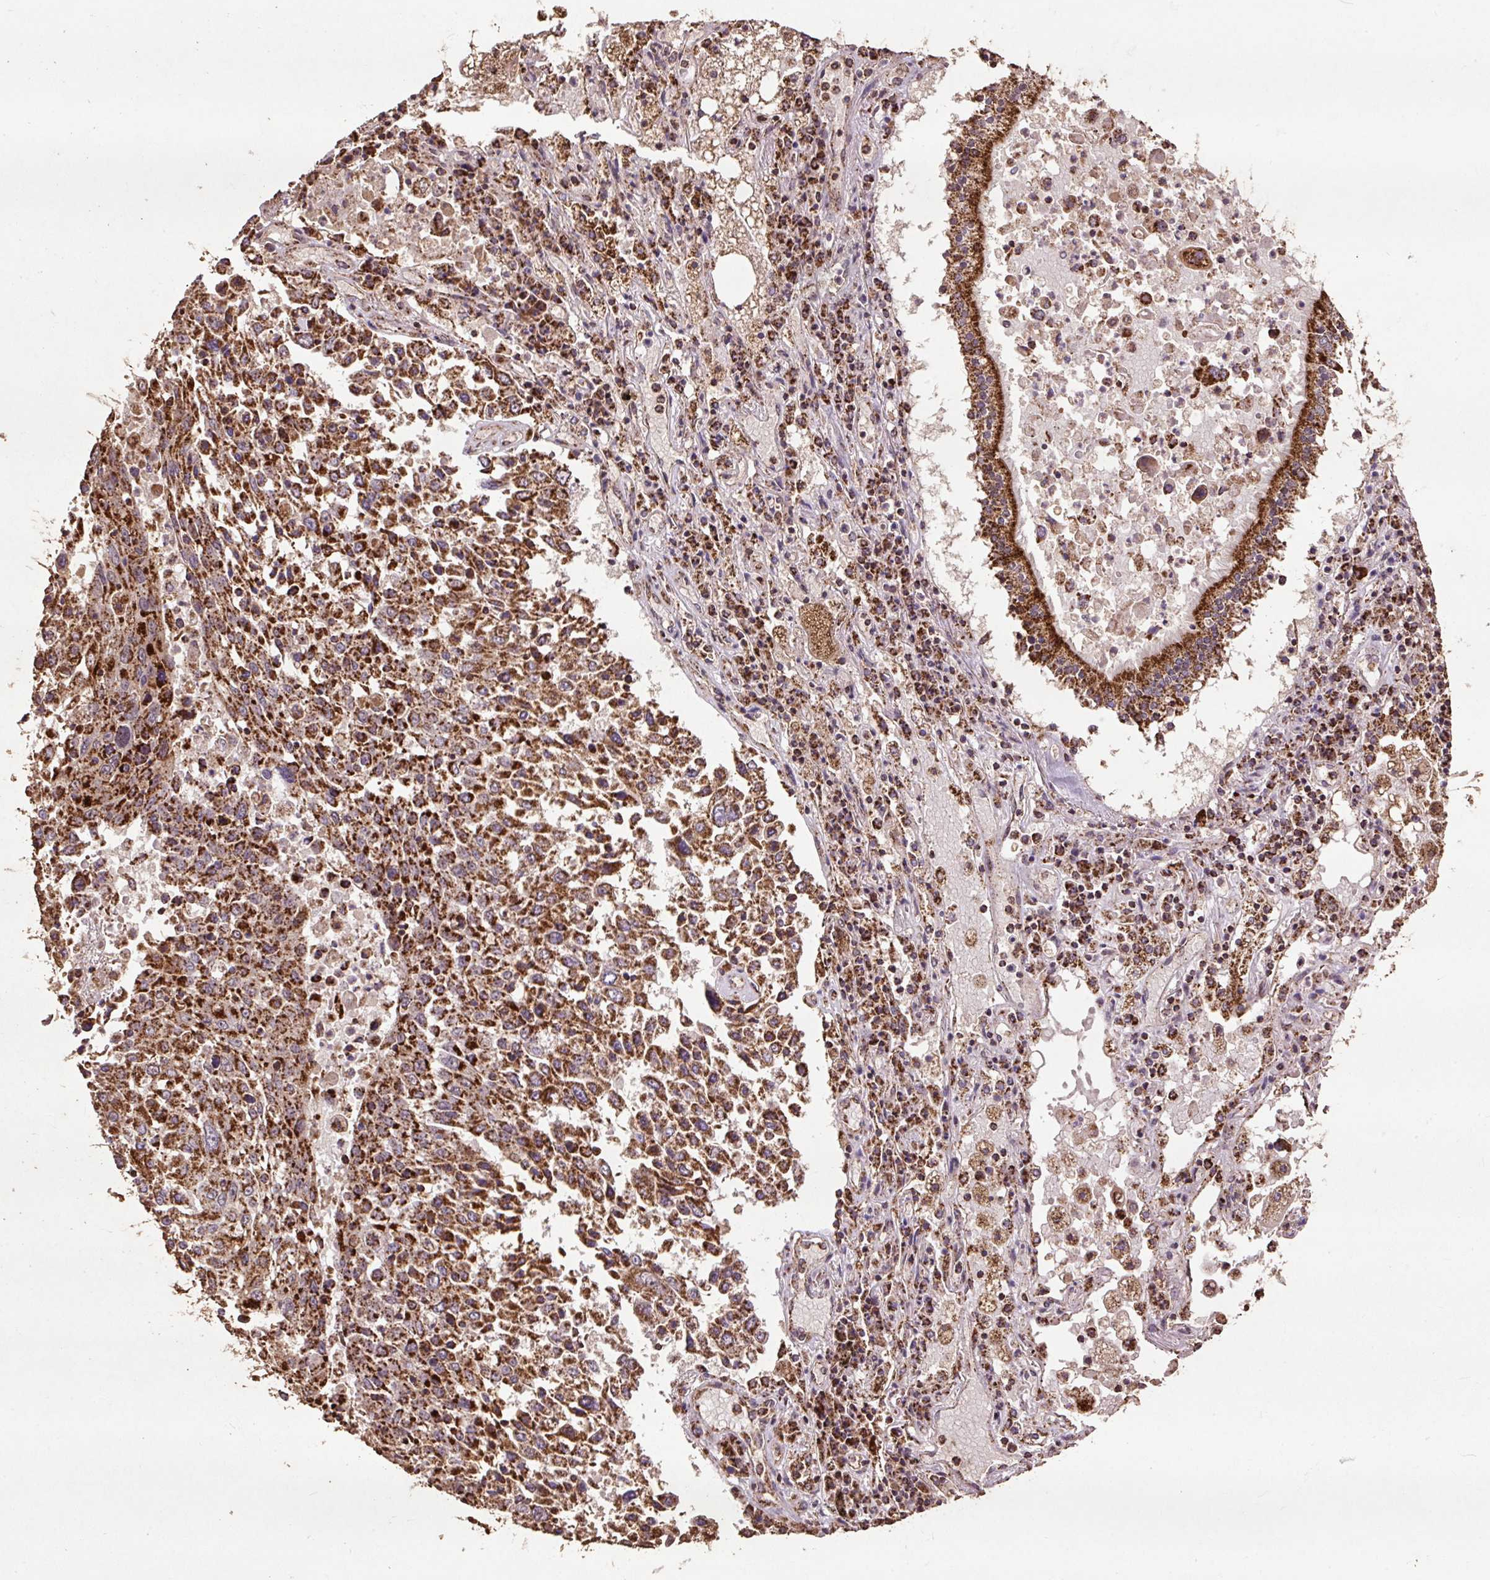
{"staining": {"intensity": "strong", "quantity": ">75%", "location": "cytoplasmic/membranous"}, "tissue": "lung cancer", "cell_type": "Tumor cells", "image_type": "cancer", "snomed": [{"axis": "morphology", "description": "Squamous cell carcinoma, NOS"}, {"axis": "topography", "description": "Lung"}], "caption": "The micrograph shows staining of squamous cell carcinoma (lung), revealing strong cytoplasmic/membranous protein expression (brown color) within tumor cells.", "gene": "ATP5F1A", "patient": {"sex": "male", "age": 65}}